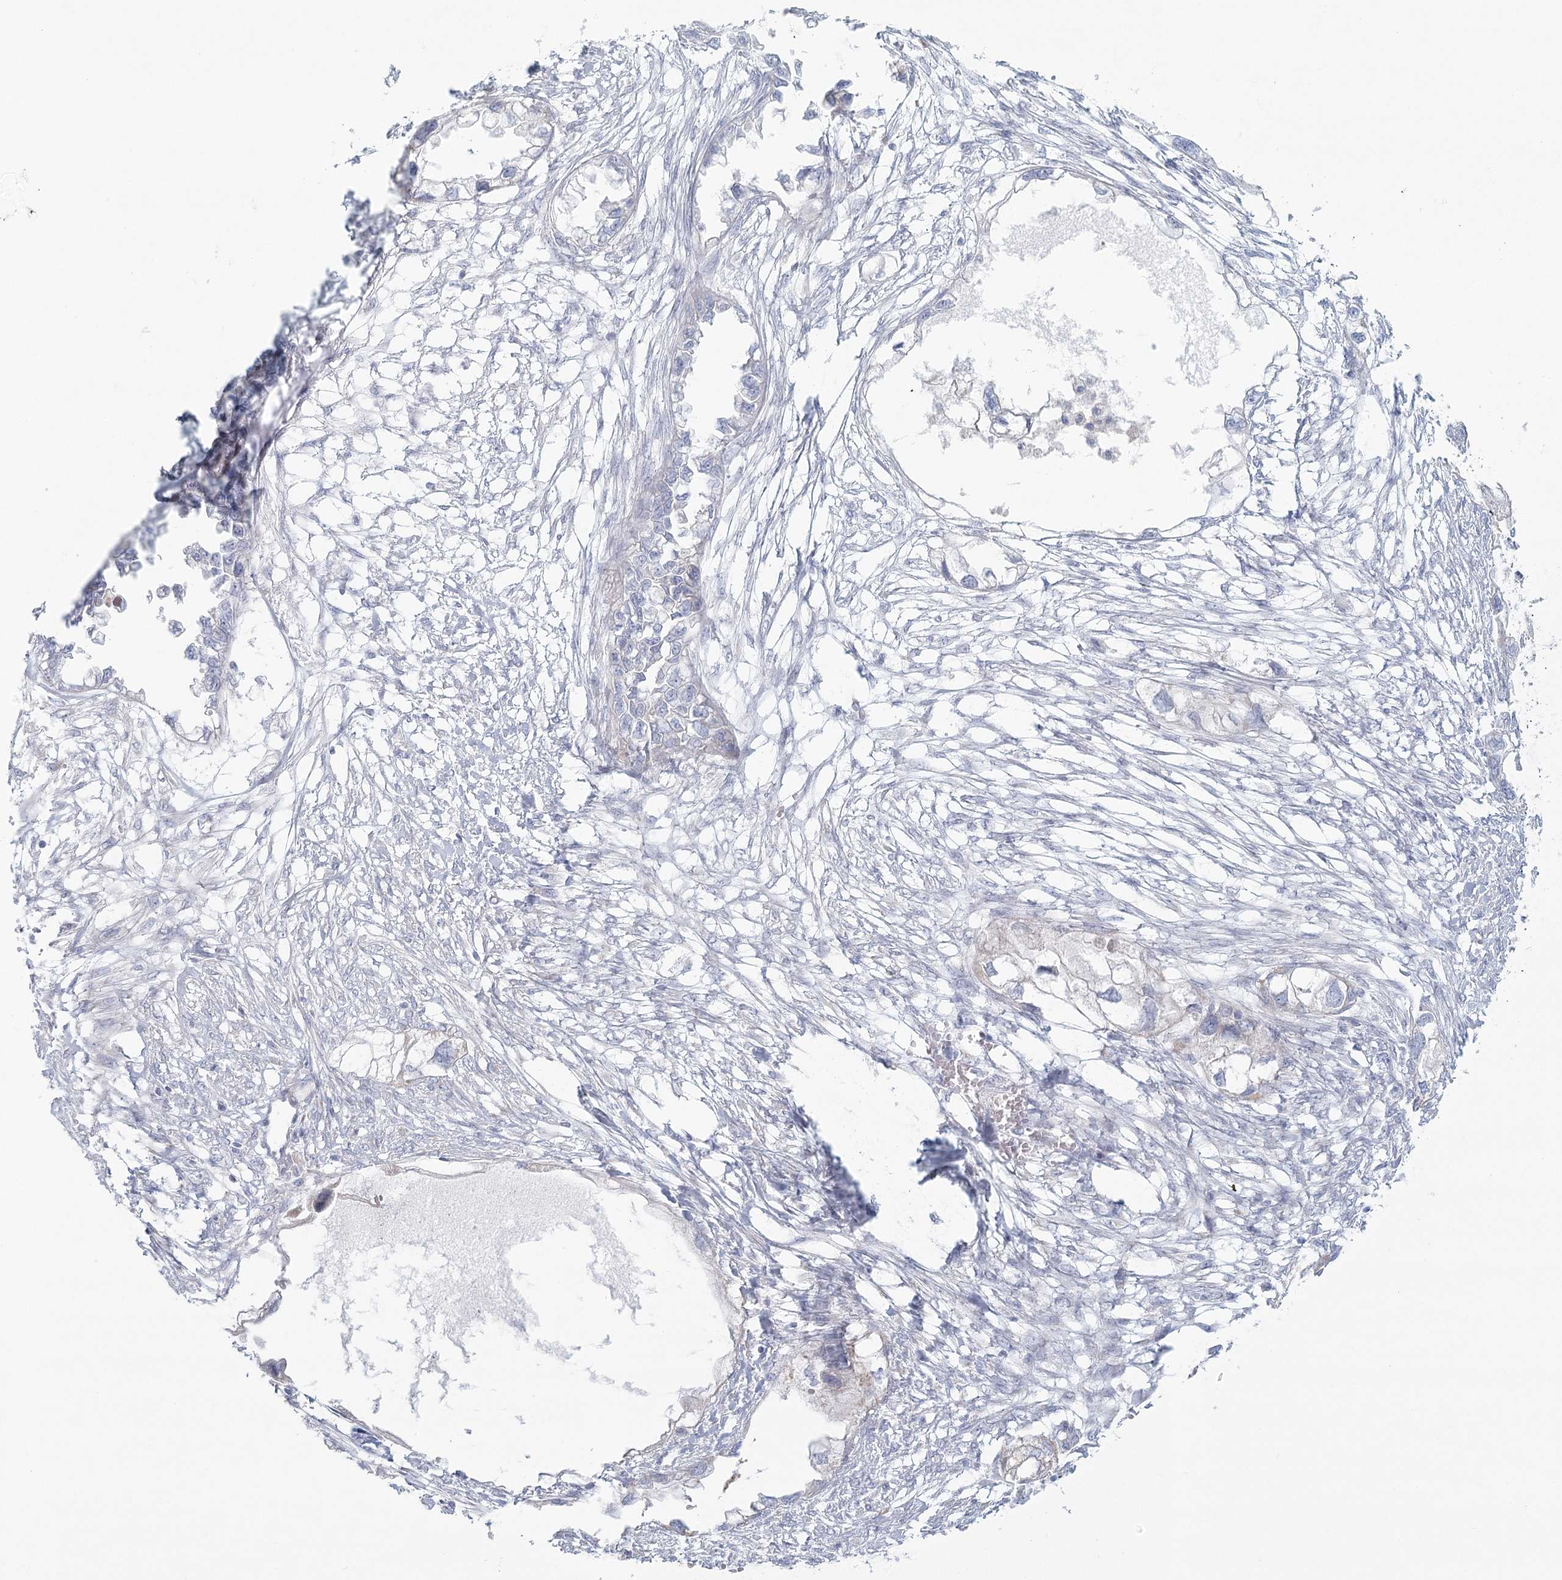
{"staining": {"intensity": "negative", "quantity": "none", "location": "none"}, "tissue": "endometrial cancer", "cell_type": "Tumor cells", "image_type": "cancer", "snomed": [{"axis": "morphology", "description": "Adenocarcinoma, NOS"}, {"axis": "morphology", "description": "Adenocarcinoma, metastatic, NOS"}, {"axis": "topography", "description": "Adipose tissue"}, {"axis": "topography", "description": "Endometrium"}], "caption": "Adenocarcinoma (endometrial) stained for a protein using immunohistochemistry displays no expression tumor cells.", "gene": "BPHL", "patient": {"sex": "female", "age": 67}}